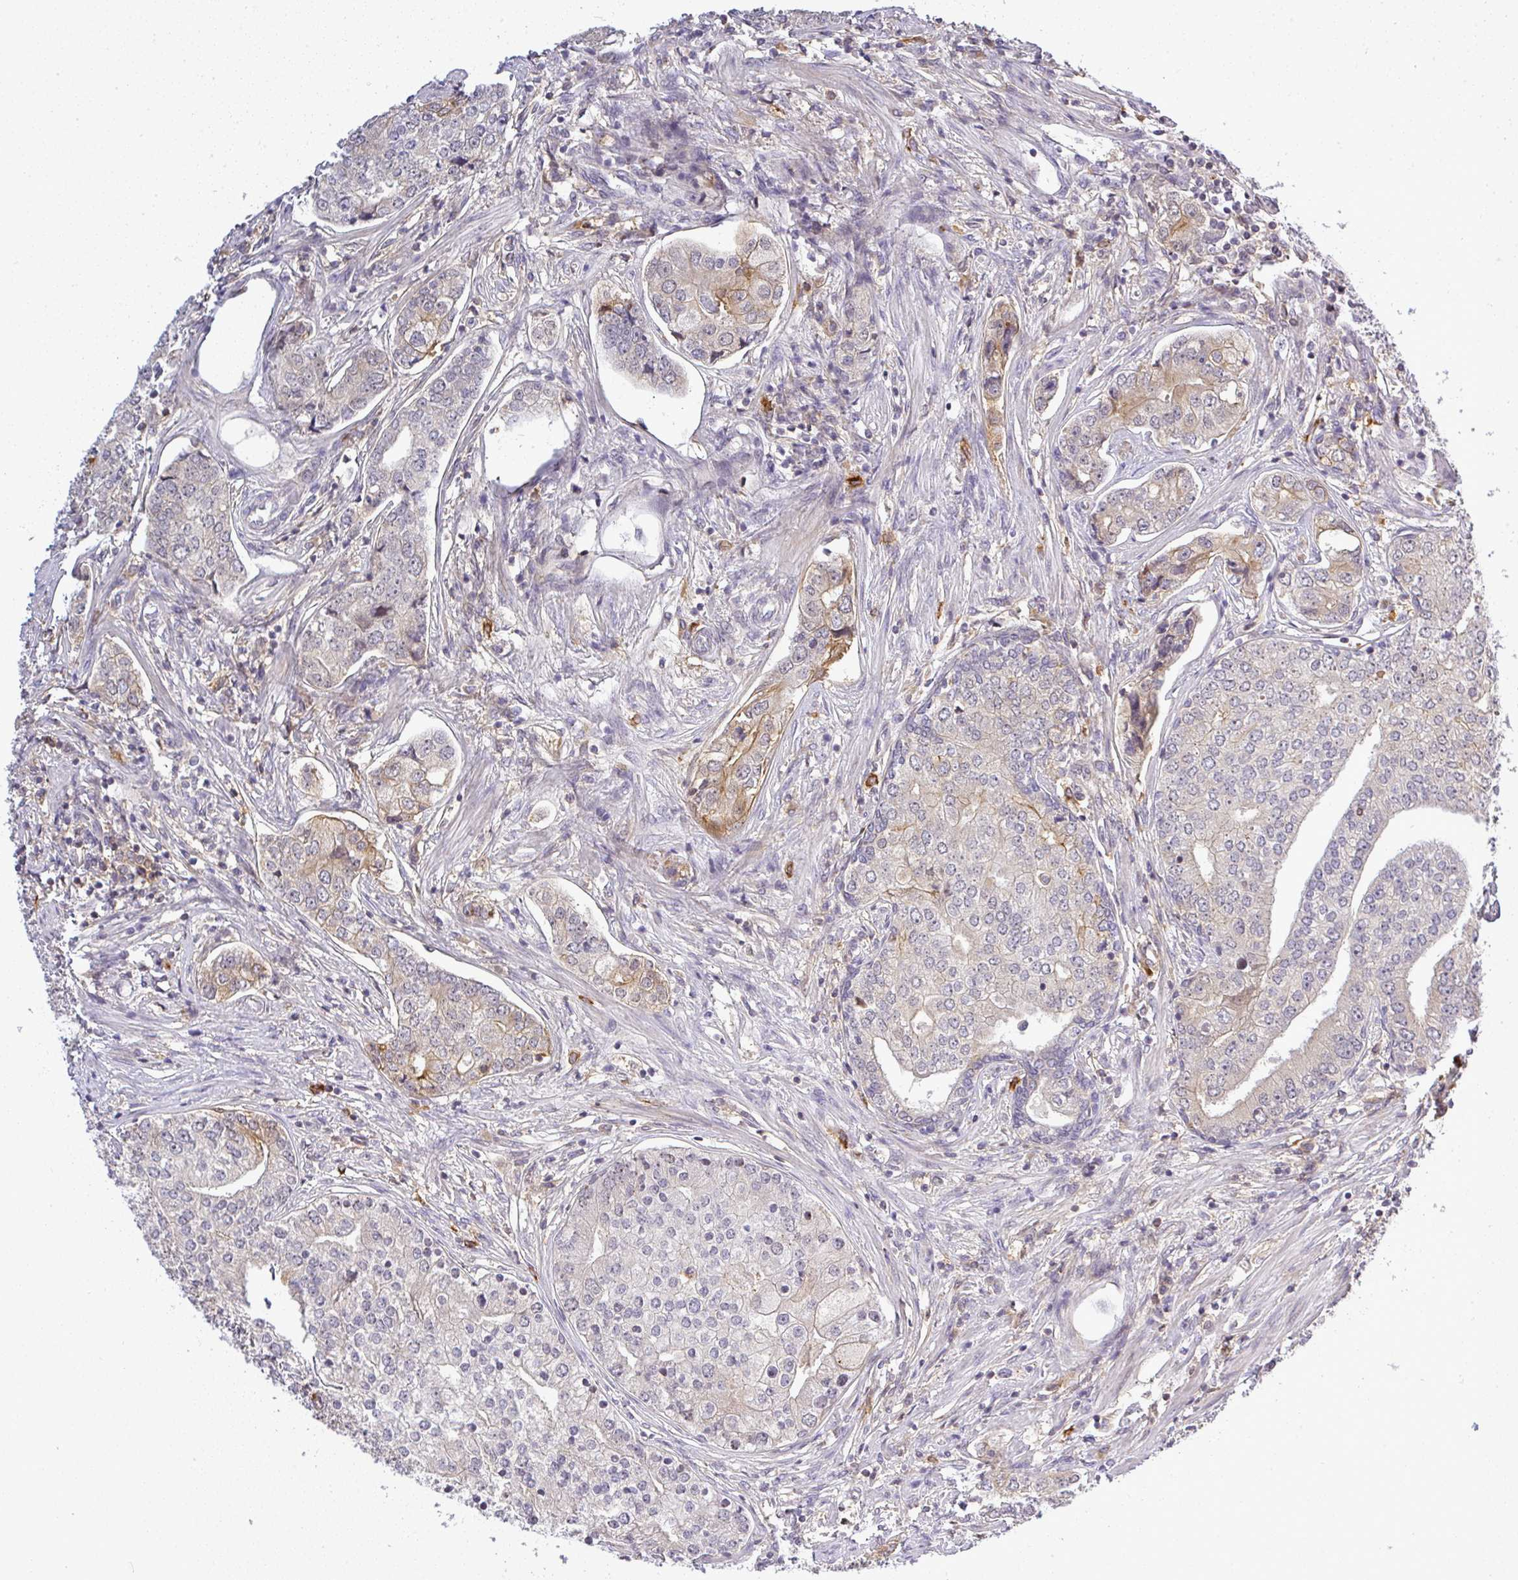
{"staining": {"intensity": "weak", "quantity": "<25%", "location": "cytoplasmic/membranous"}, "tissue": "prostate cancer", "cell_type": "Tumor cells", "image_type": "cancer", "snomed": [{"axis": "morphology", "description": "Adenocarcinoma, High grade"}, {"axis": "topography", "description": "Prostate"}], "caption": "This is an immunohistochemistry histopathology image of human prostate cancer (high-grade adenocarcinoma). There is no expression in tumor cells.", "gene": "FAM153A", "patient": {"sex": "male", "age": 60}}